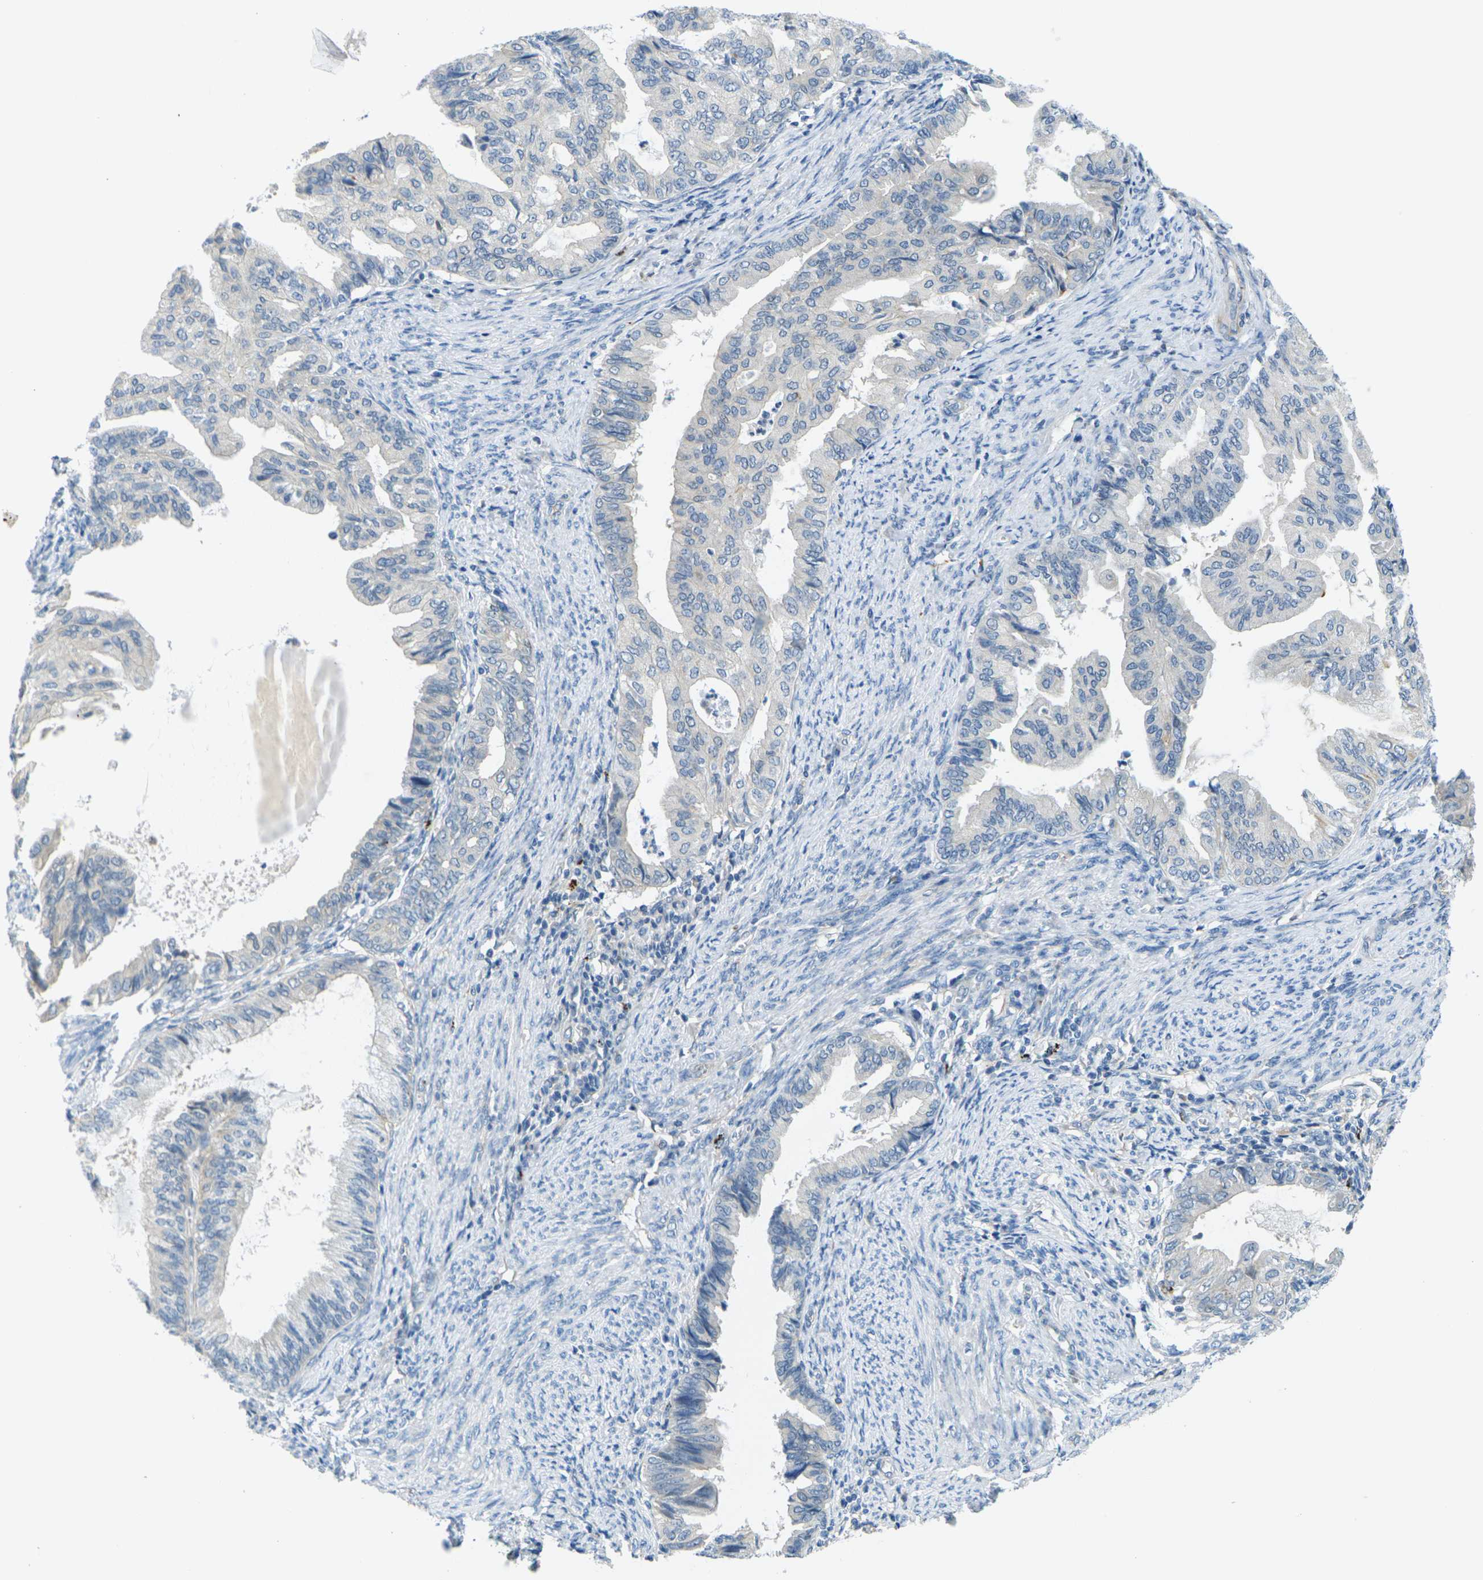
{"staining": {"intensity": "negative", "quantity": "none", "location": "none"}, "tissue": "endometrial cancer", "cell_type": "Tumor cells", "image_type": "cancer", "snomed": [{"axis": "morphology", "description": "Adenocarcinoma, NOS"}, {"axis": "topography", "description": "Endometrium"}], "caption": "Immunohistochemistry (IHC) histopathology image of endometrial cancer (adenocarcinoma) stained for a protein (brown), which displays no staining in tumor cells. (DAB (3,3'-diaminobenzidine) IHC with hematoxylin counter stain).", "gene": "CYP2C8", "patient": {"sex": "female", "age": 86}}